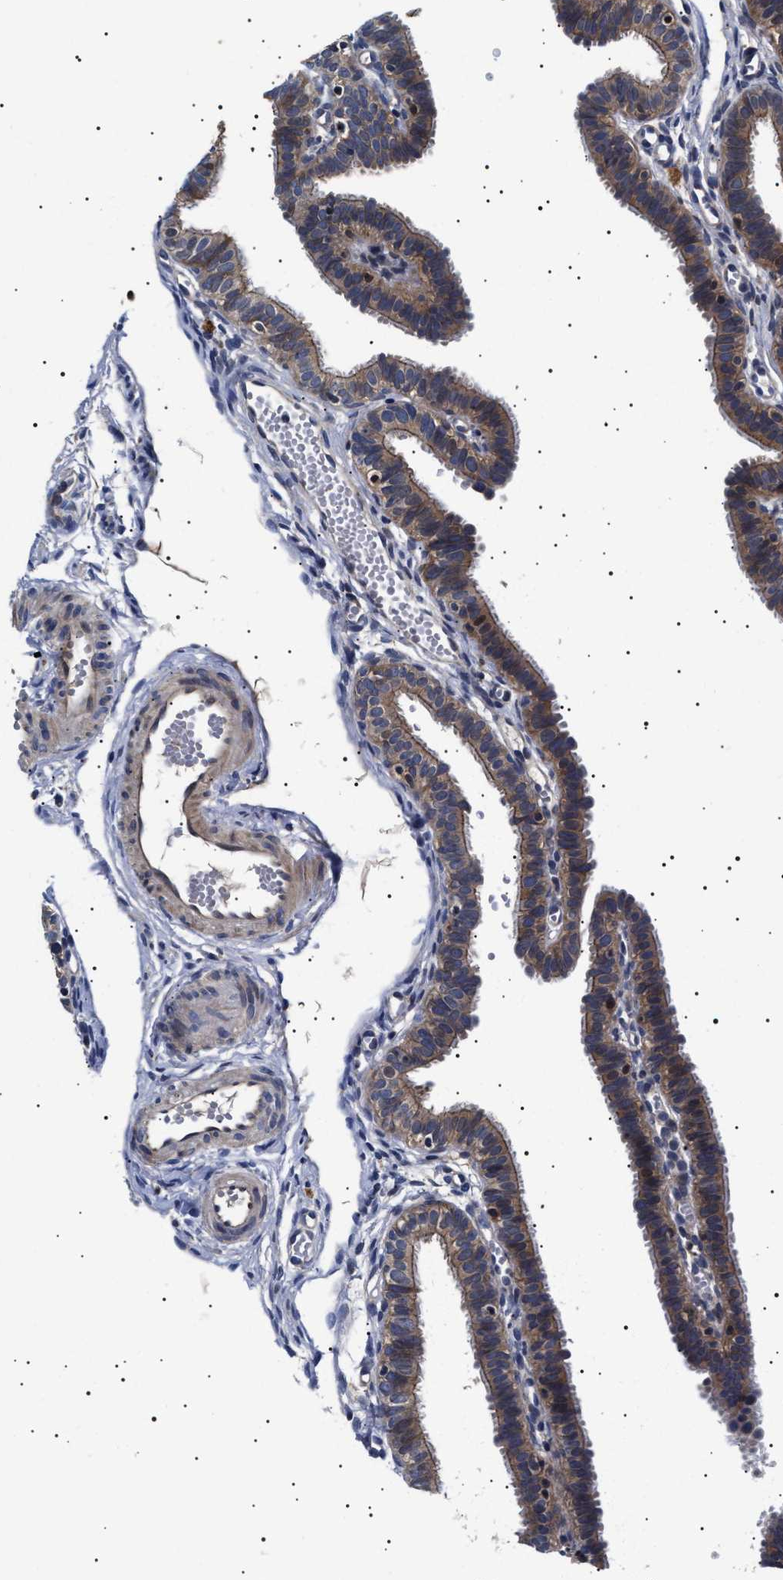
{"staining": {"intensity": "moderate", "quantity": "25%-75%", "location": "cytoplasmic/membranous"}, "tissue": "fallopian tube", "cell_type": "Glandular cells", "image_type": "normal", "snomed": [{"axis": "morphology", "description": "Normal tissue, NOS"}, {"axis": "topography", "description": "Fallopian tube"}, {"axis": "topography", "description": "Placenta"}], "caption": "Glandular cells show medium levels of moderate cytoplasmic/membranous positivity in approximately 25%-75% of cells in normal human fallopian tube.", "gene": "SLC4A7", "patient": {"sex": "female", "age": 34}}